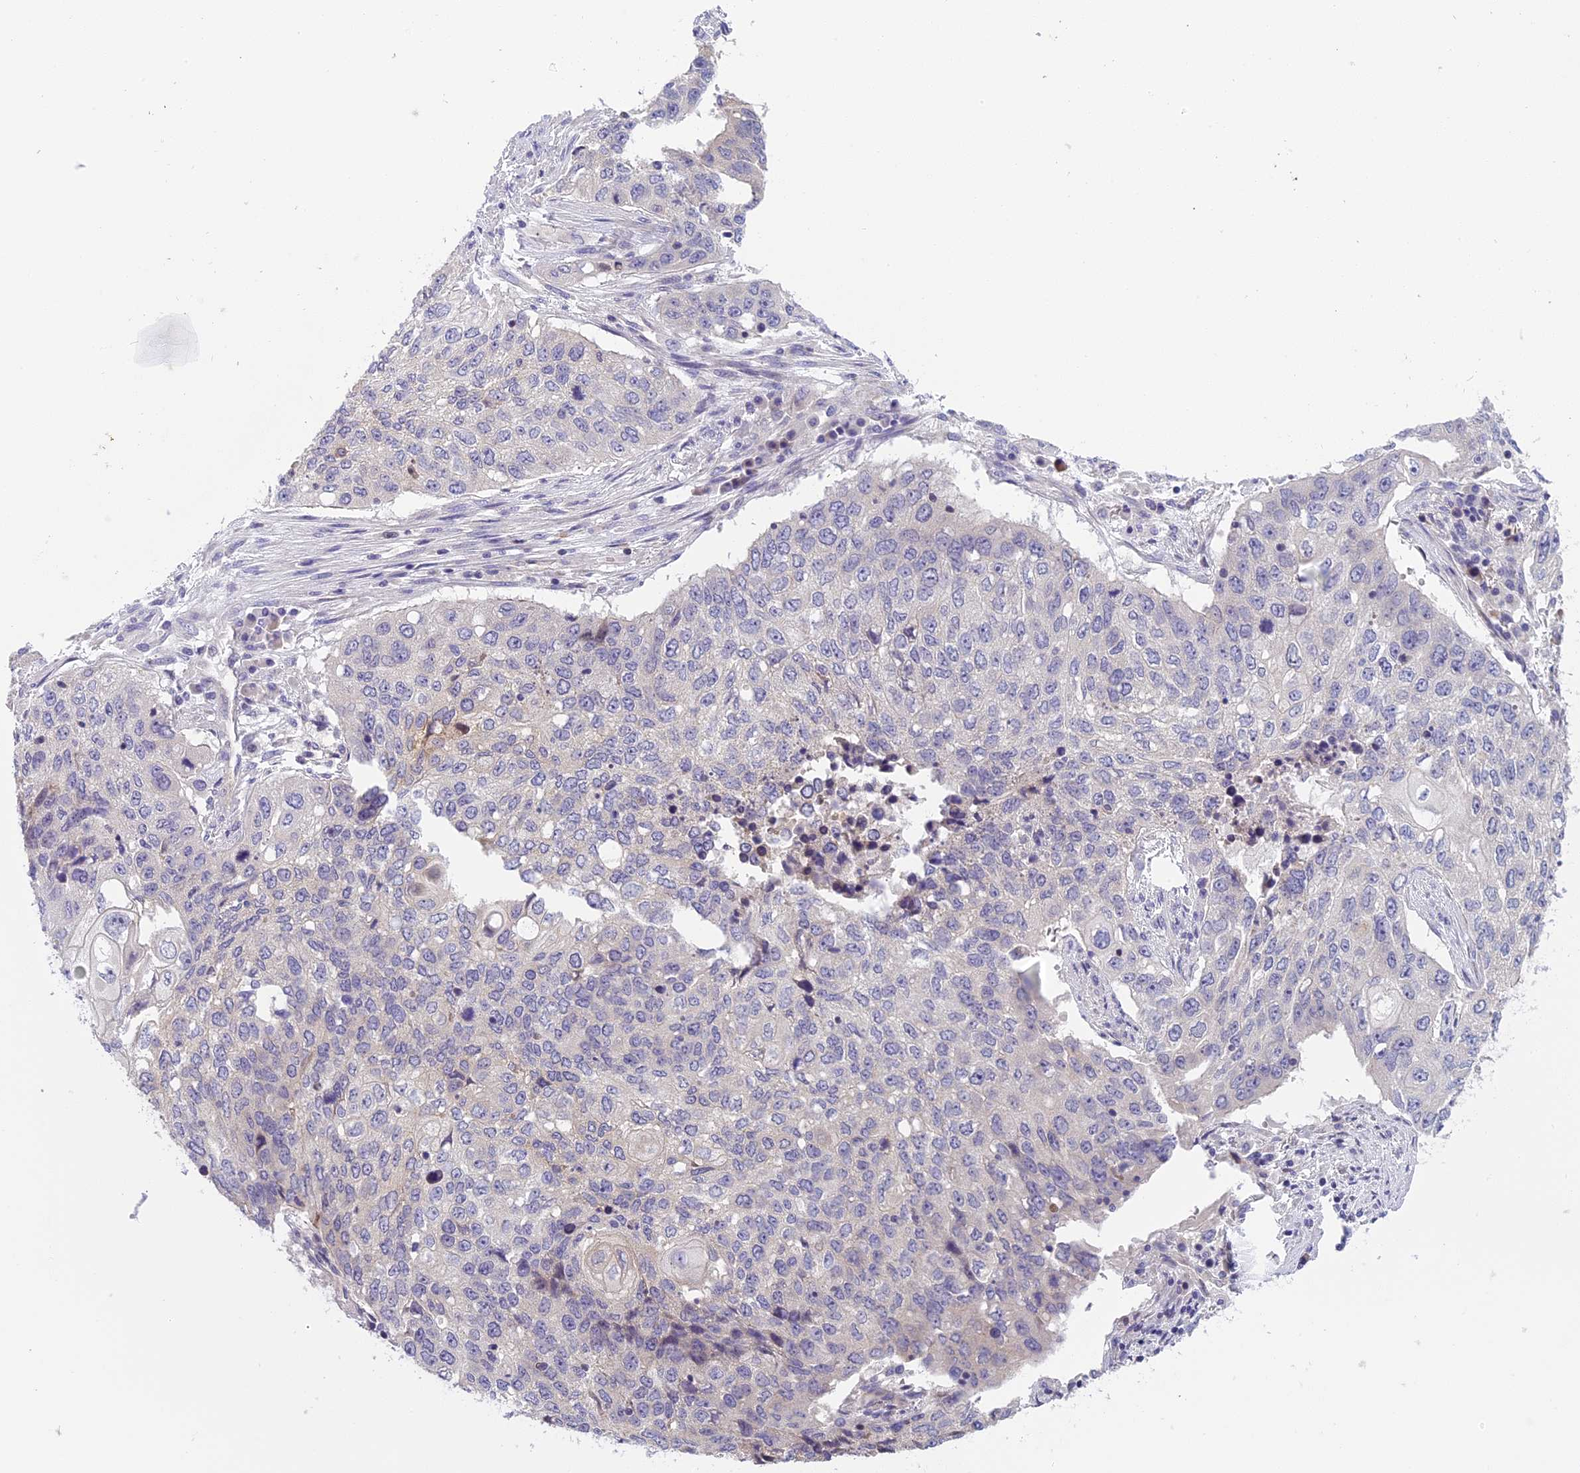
{"staining": {"intensity": "negative", "quantity": "none", "location": "none"}, "tissue": "lung cancer", "cell_type": "Tumor cells", "image_type": "cancer", "snomed": [{"axis": "morphology", "description": "Squamous cell carcinoma, NOS"}, {"axis": "topography", "description": "Lung"}], "caption": "There is no significant staining in tumor cells of lung cancer (squamous cell carcinoma). The staining was performed using DAB to visualize the protein expression in brown, while the nuclei were stained in blue with hematoxylin (Magnification: 20x).", "gene": "ARHGEF37", "patient": {"sex": "female", "age": 63}}